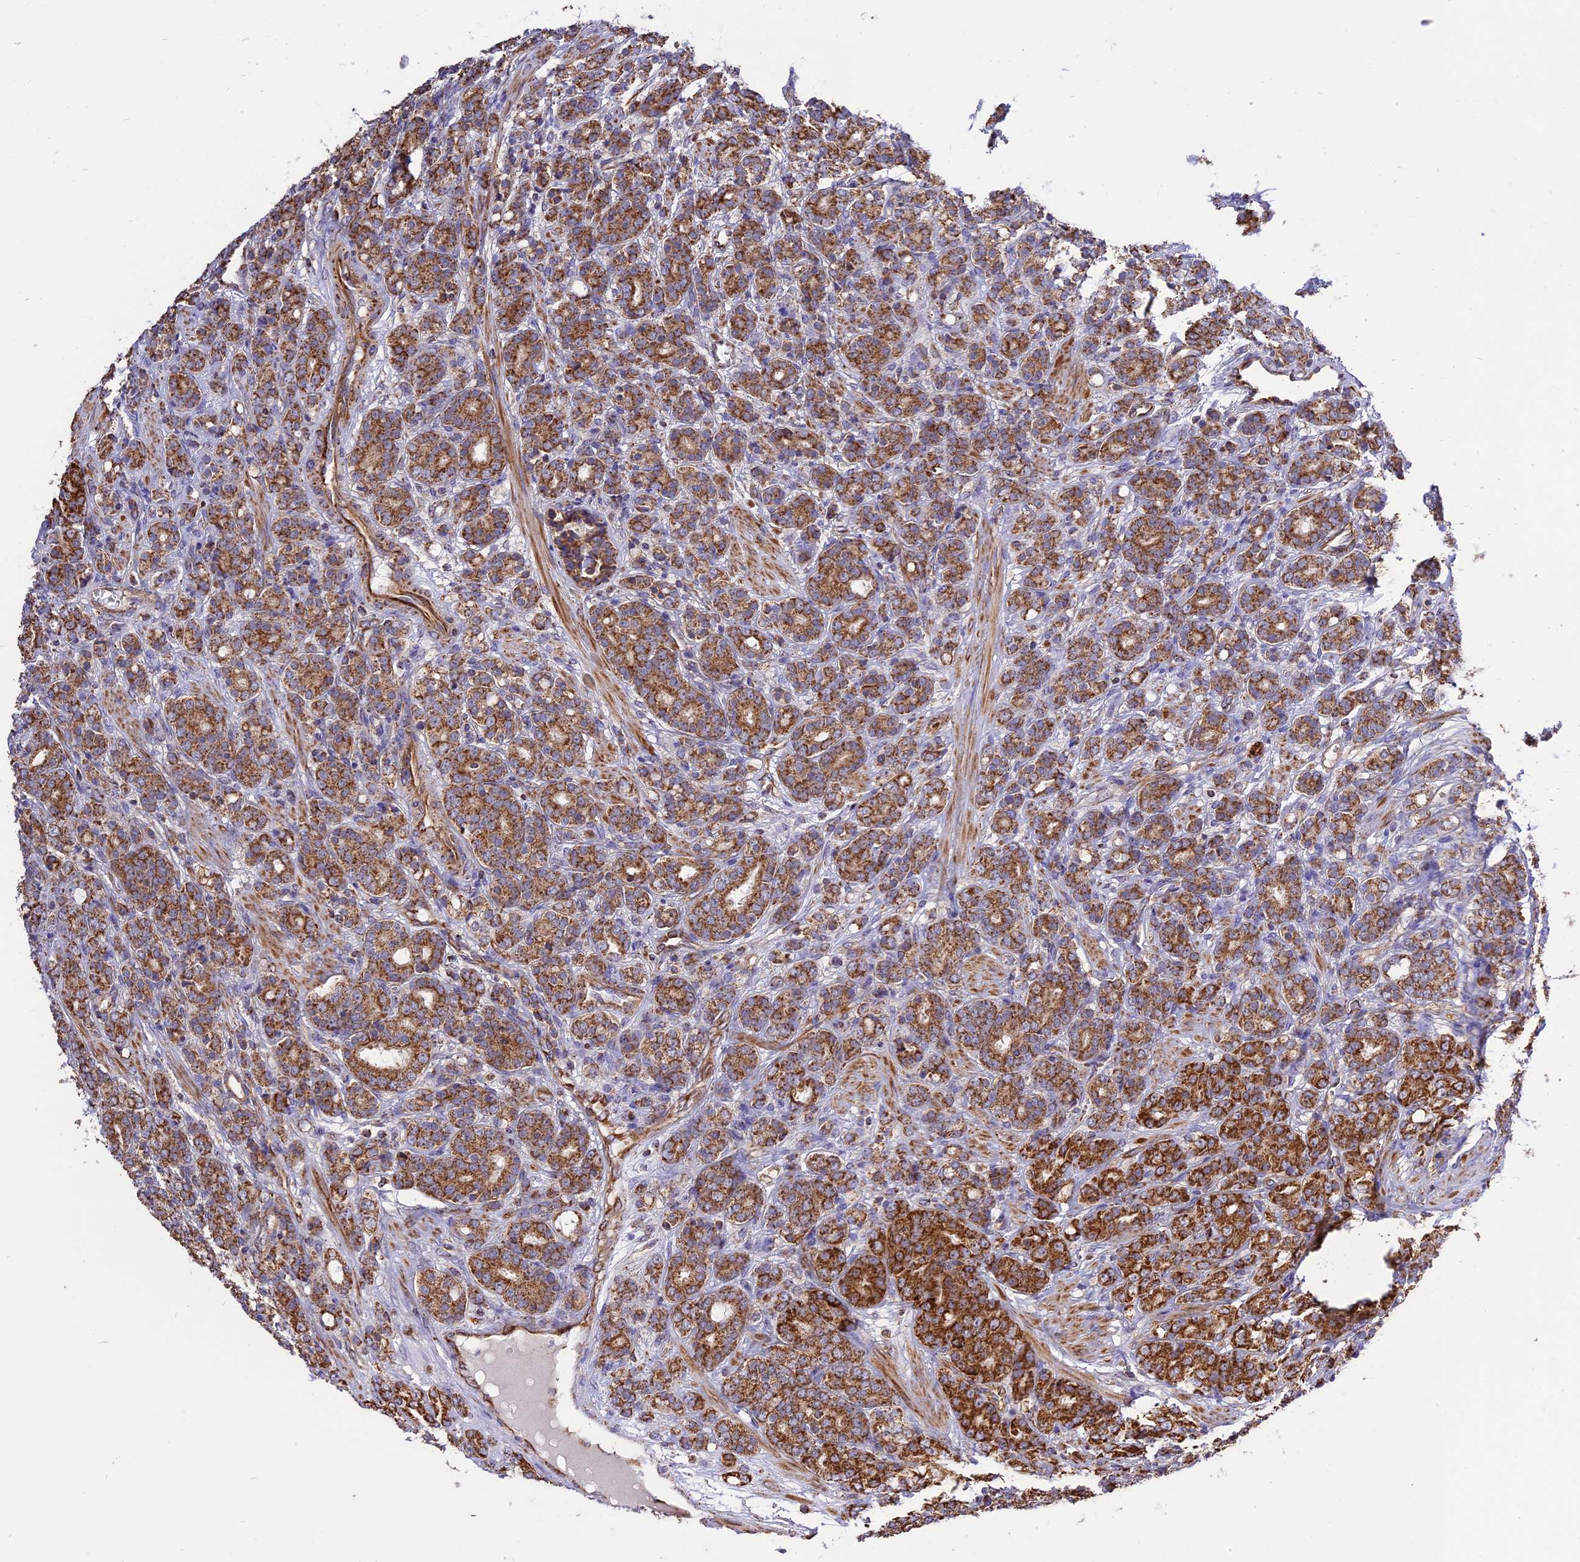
{"staining": {"intensity": "strong", "quantity": ">75%", "location": "cytoplasmic/membranous"}, "tissue": "prostate cancer", "cell_type": "Tumor cells", "image_type": "cancer", "snomed": [{"axis": "morphology", "description": "Adenocarcinoma, High grade"}, {"axis": "topography", "description": "Prostate"}], "caption": "Protein expression analysis of human prostate cancer (high-grade adenocarcinoma) reveals strong cytoplasmic/membranous staining in about >75% of tumor cells.", "gene": "TTC4", "patient": {"sex": "male", "age": 62}}